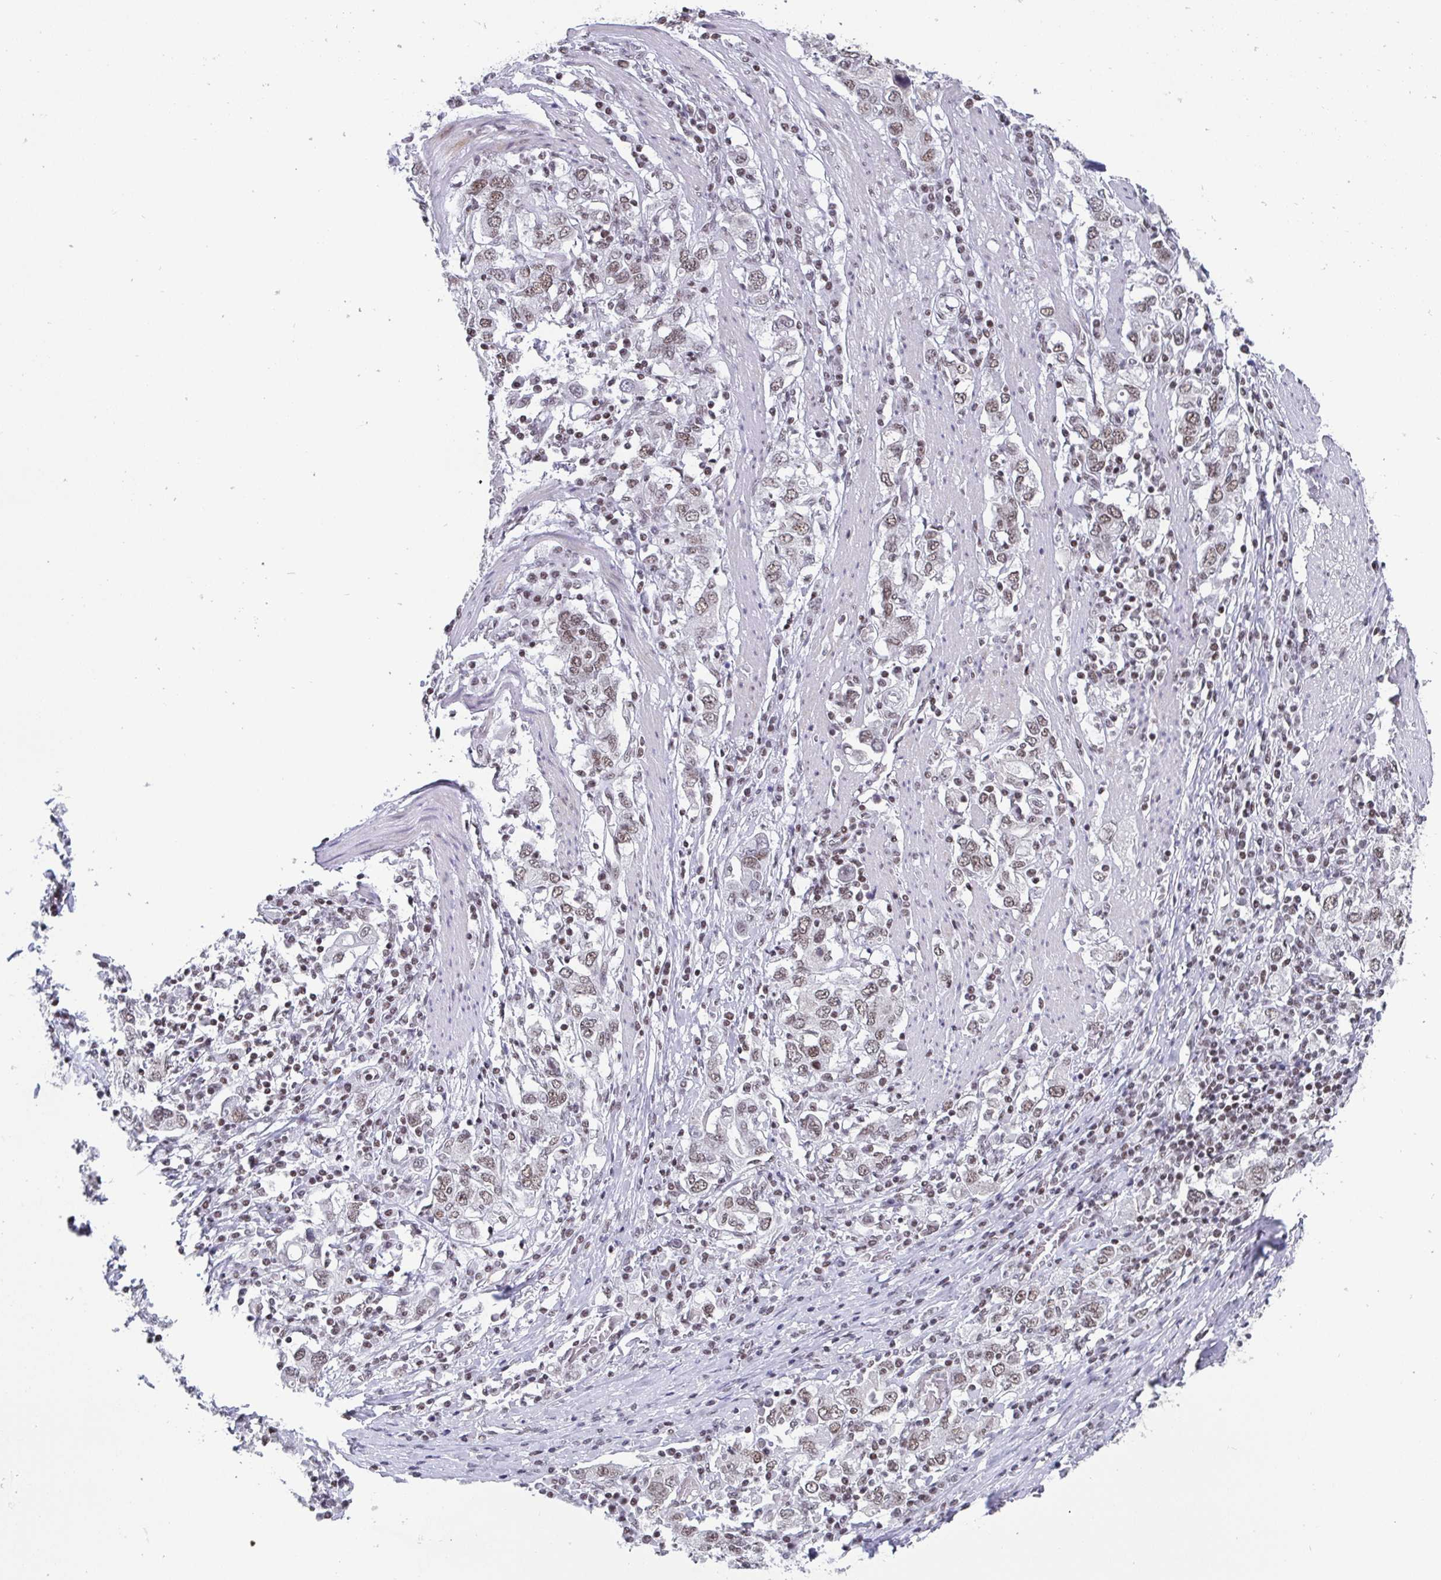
{"staining": {"intensity": "weak", "quantity": ">75%", "location": "nuclear"}, "tissue": "stomach cancer", "cell_type": "Tumor cells", "image_type": "cancer", "snomed": [{"axis": "morphology", "description": "Adenocarcinoma, NOS"}, {"axis": "topography", "description": "Stomach, upper"}, {"axis": "topography", "description": "Stomach"}], "caption": "Protein expression analysis of human stomach adenocarcinoma reveals weak nuclear positivity in about >75% of tumor cells. The staining was performed using DAB (3,3'-diaminobenzidine) to visualize the protein expression in brown, while the nuclei were stained in blue with hematoxylin (Magnification: 20x).", "gene": "CTCF", "patient": {"sex": "male", "age": 62}}